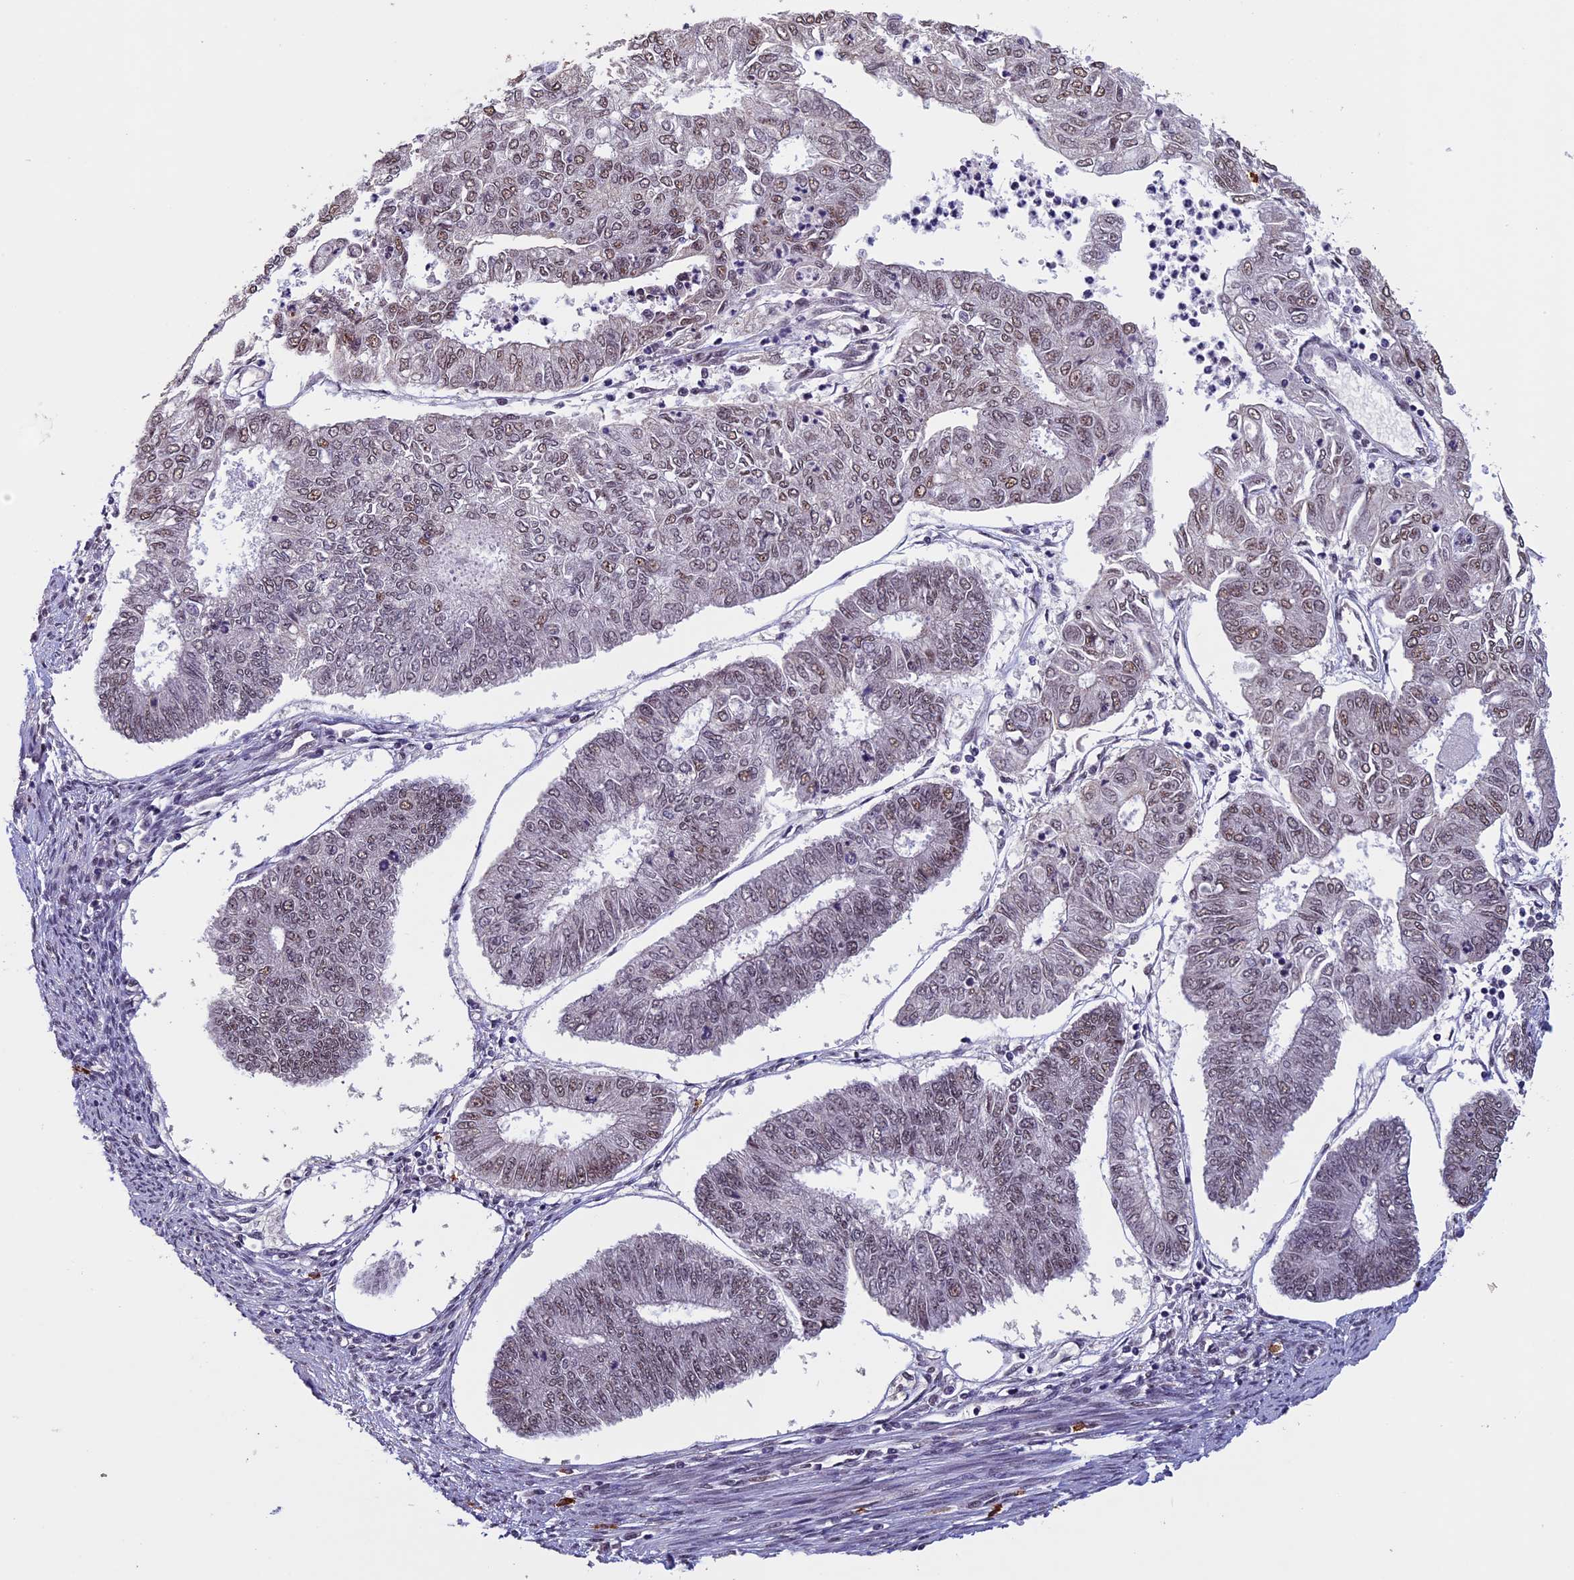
{"staining": {"intensity": "weak", "quantity": ">75%", "location": "nuclear"}, "tissue": "endometrial cancer", "cell_type": "Tumor cells", "image_type": "cancer", "snomed": [{"axis": "morphology", "description": "Adenocarcinoma, NOS"}, {"axis": "topography", "description": "Endometrium"}], "caption": "Endometrial adenocarcinoma stained for a protein (brown) demonstrates weak nuclear positive expression in about >75% of tumor cells.", "gene": "RNF40", "patient": {"sex": "female", "age": 68}}